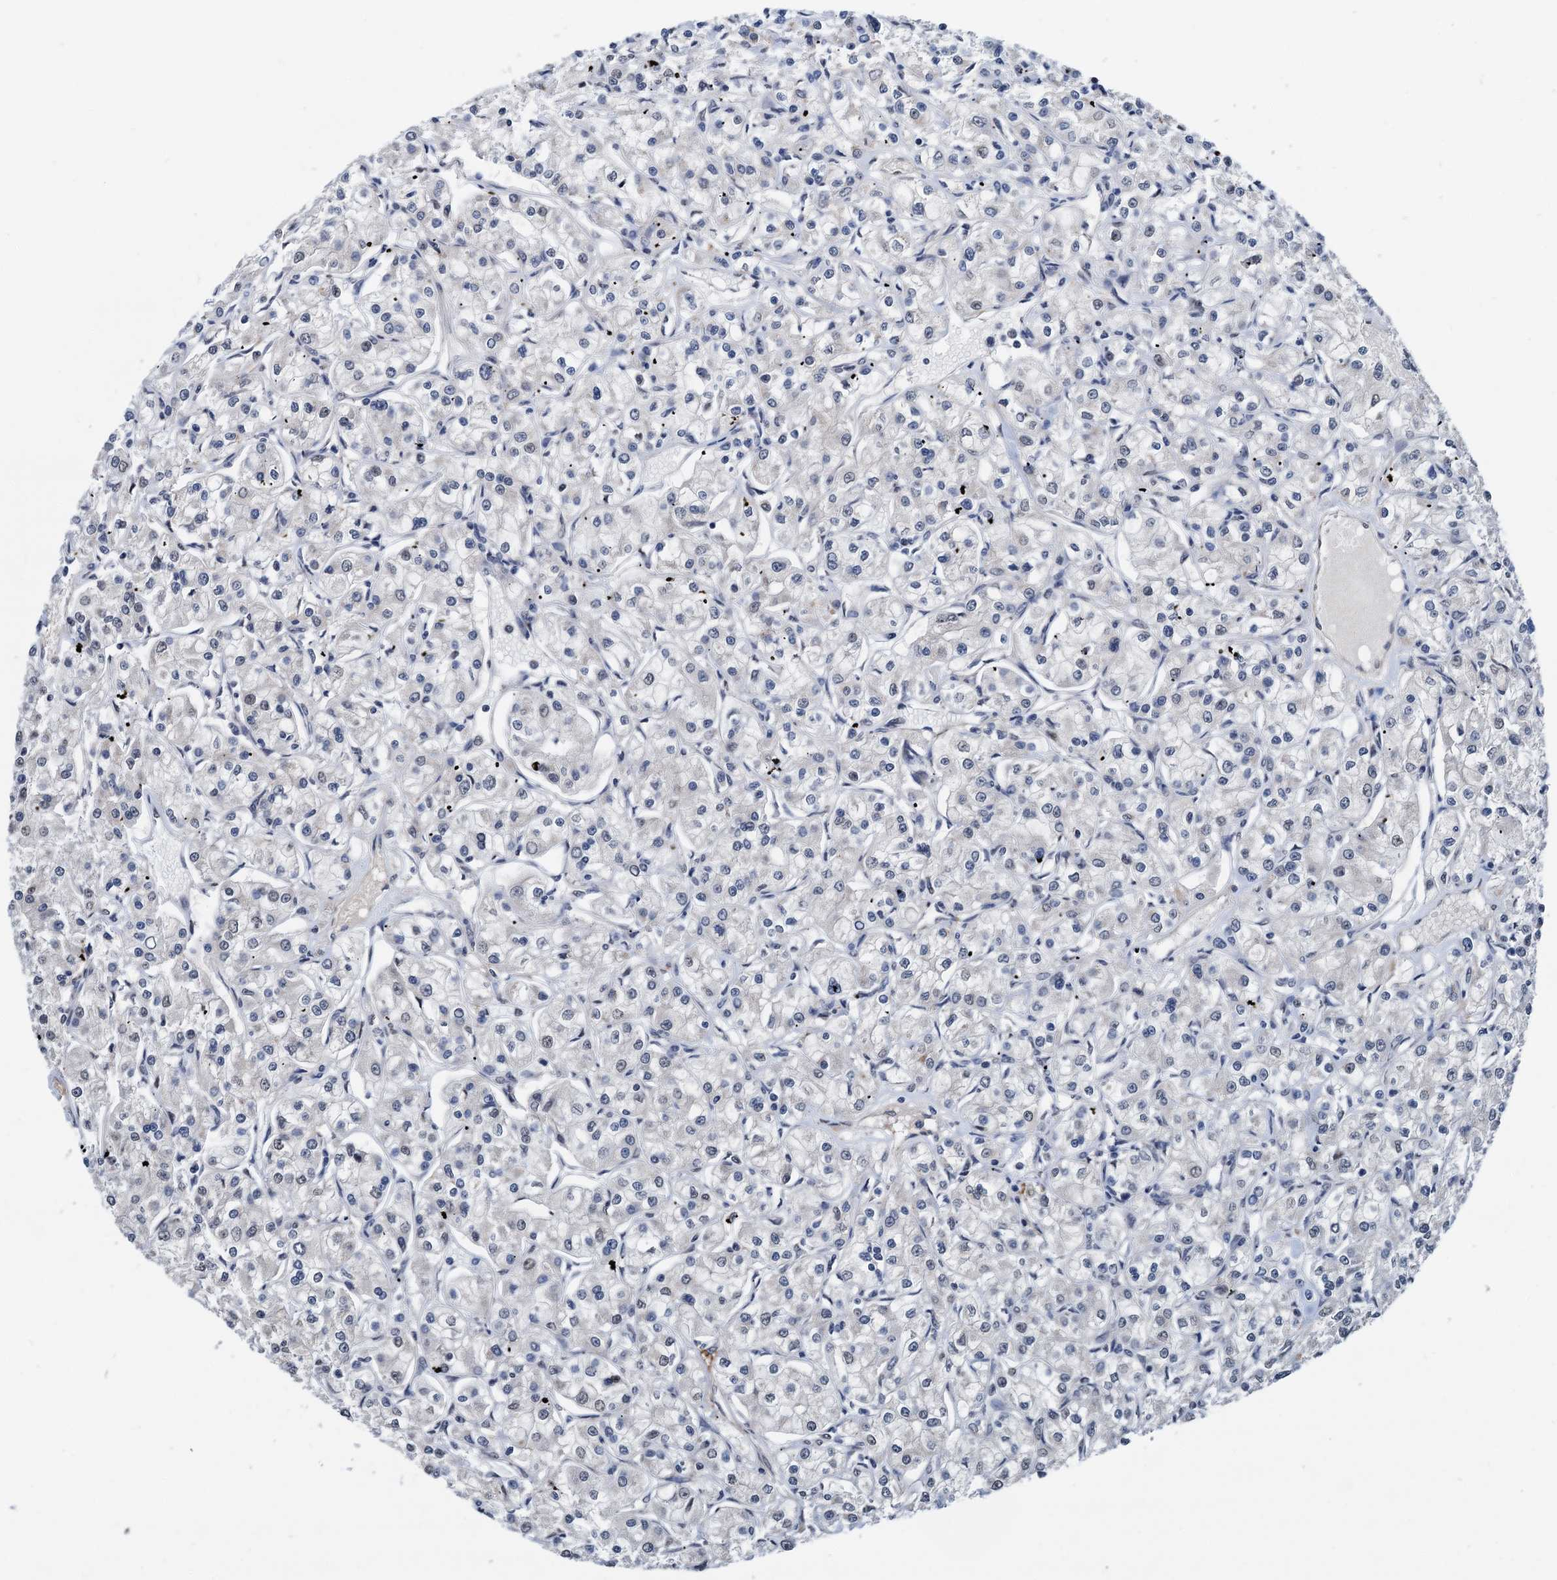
{"staining": {"intensity": "negative", "quantity": "none", "location": "none"}, "tissue": "renal cancer", "cell_type": "Tumor cells", "image_type": "cancer", "snomed": [{"axis": "morphology", "description": "Adenocarcinoma, NOS"}, {"axis": "topography", "description": "Kidney"}], "caption": "This micrograph is of renal cancer stained with immunohistochemistry (IHC) to label a protein in brown with the nuclei are counter-stained blue. There is no staining in tumor cells. (DAB (3,3'-diaminobenzidine) IHC with hematoxylin counter stain).", "gene": "SHLD1", "patient": {"sex": "female", "age": 59}}